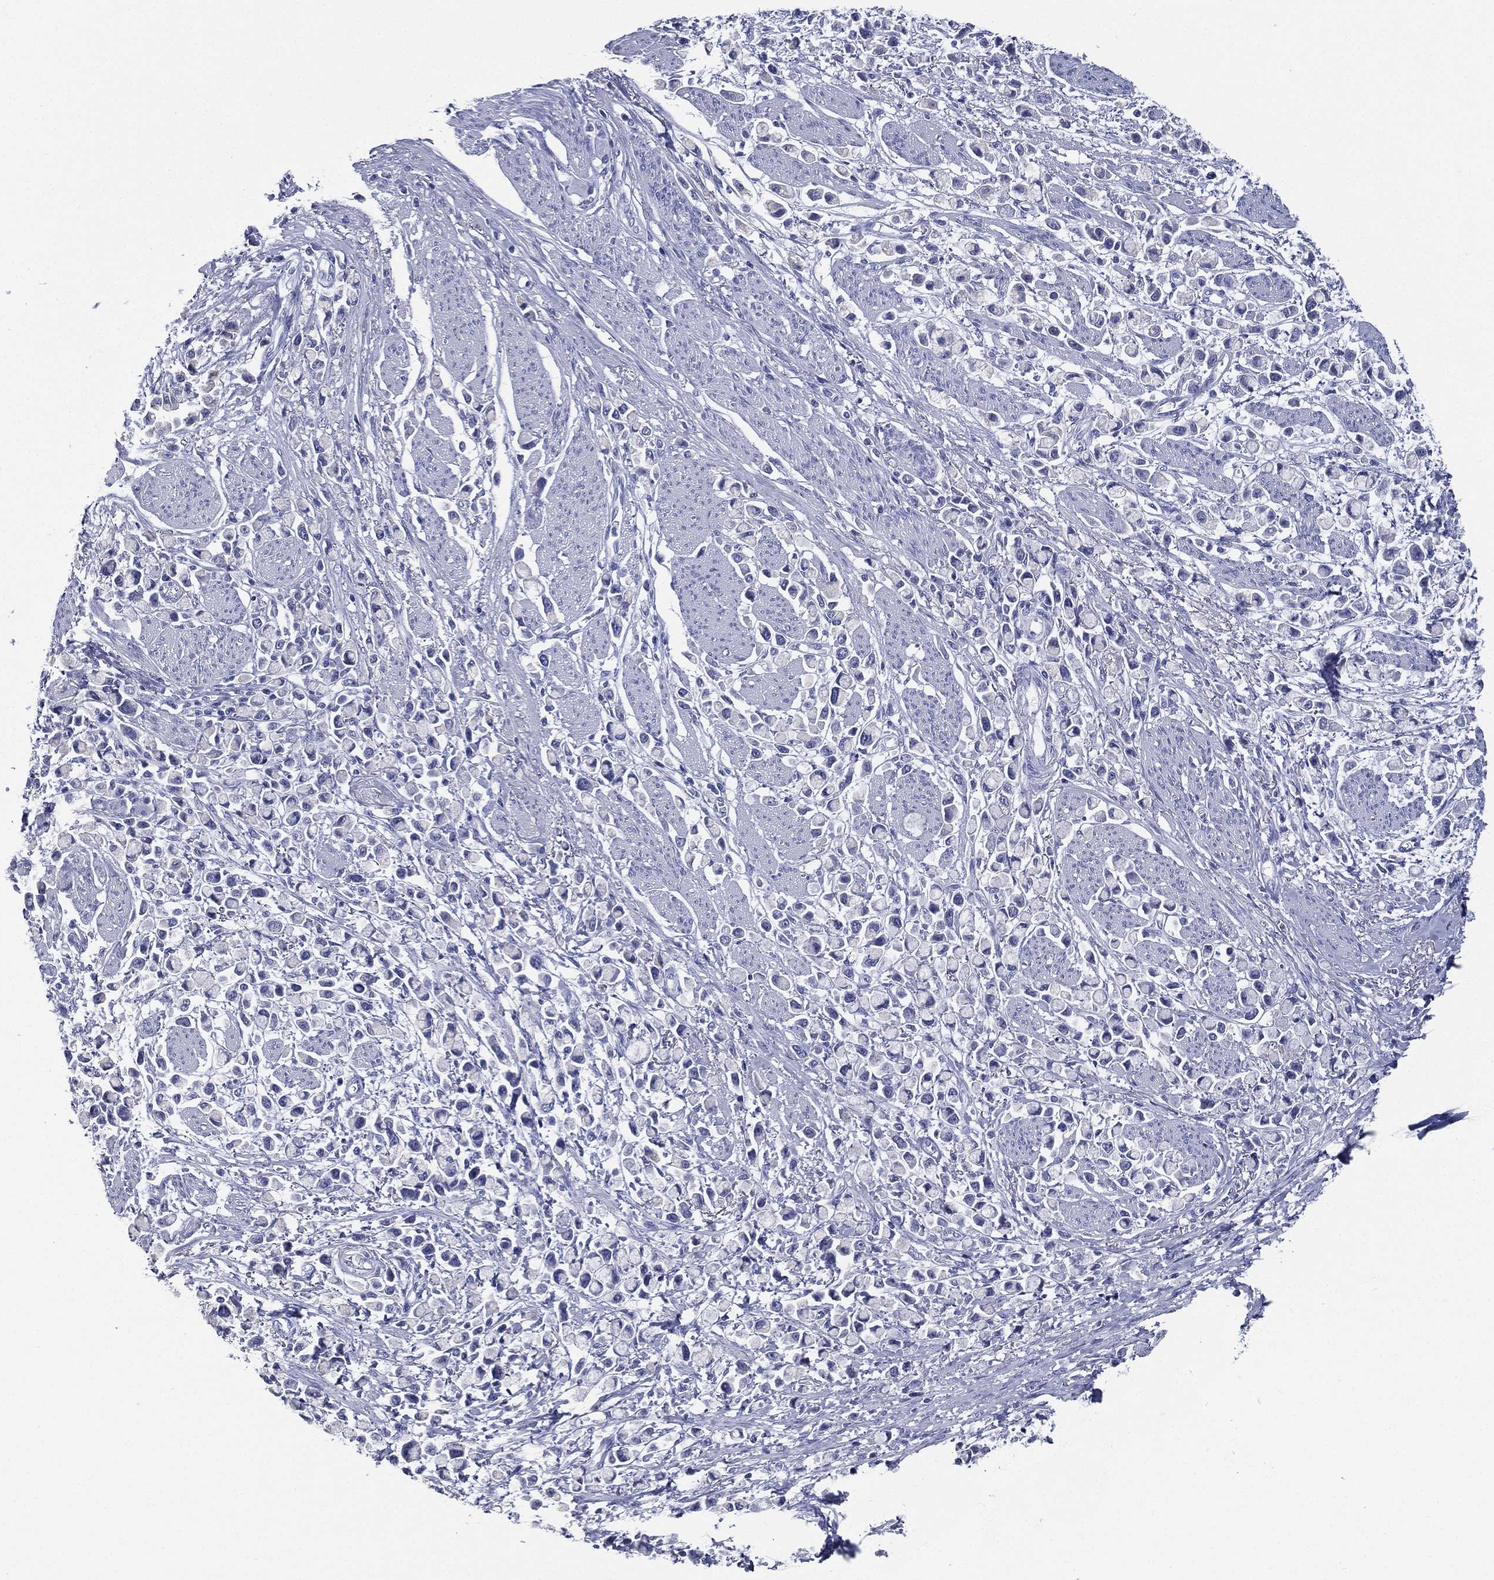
{"staining": {"intensity": "negative", "quantity": "none", "location": "none"}, "tissue": "stomach cancer", "cell_type": "Tumor cells", "image_type": "cancer", "snomed": [{"axis": "morphology", "description": "Adenocarcinoma, NOS"}, {"axis": "topography", "description": "Stomach"}], "caption": "Stomach adenocarcinoma was stained to show a protein in brown. There is no significant positivity in tumor cells.", "gene": "RSPH4A", "patient": {"sex": "female", "age": 81}}